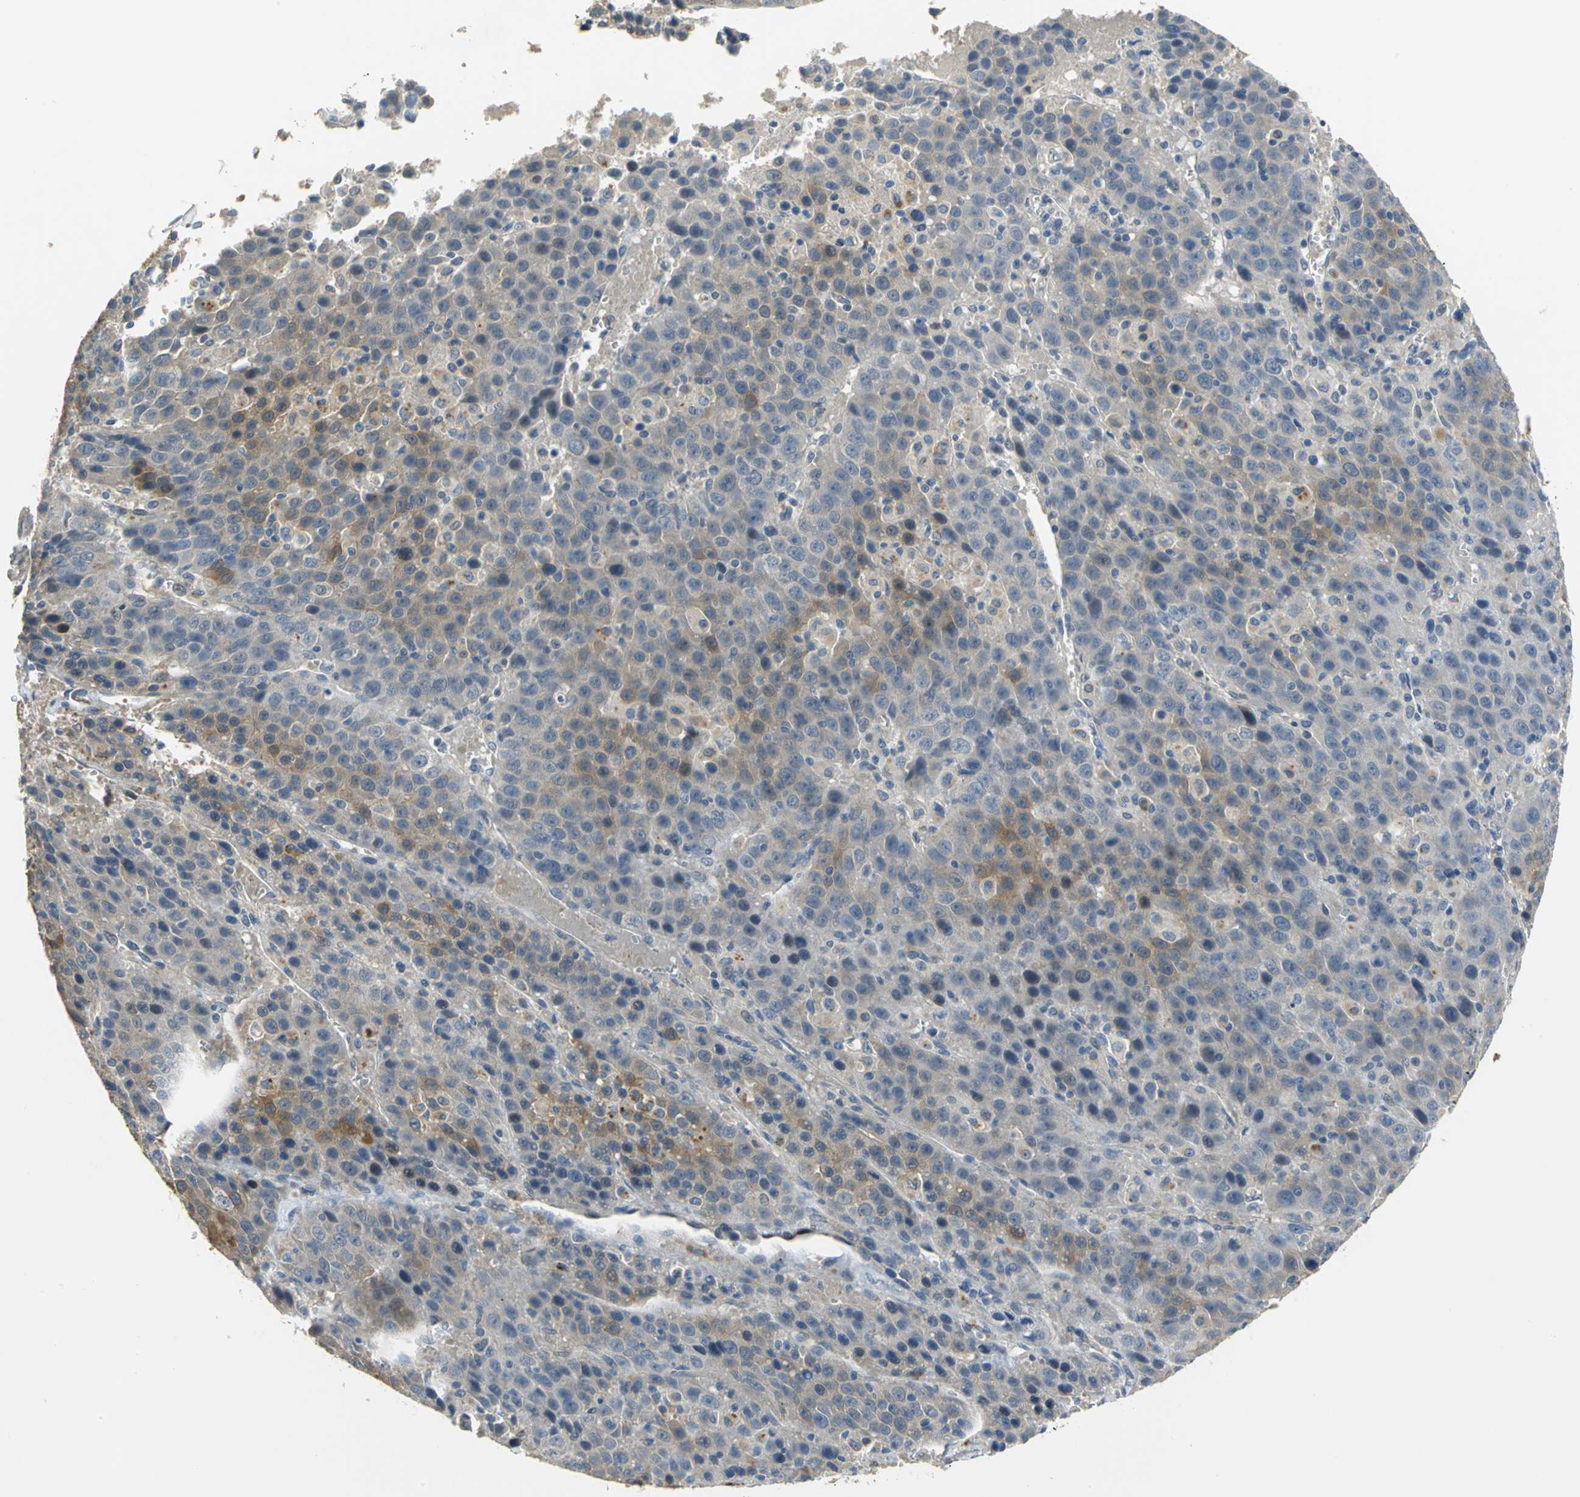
{"staining": {"intensity": "moderate", "quantity": "25%-75%", "location": "cytoplasmic/membranous"}, "tissue": "liver cancer", "cell_type": "Tumor cells", "image_type": "cancer", "snomed": [{"axis": "morphology", "description": "Carcinoma, Hepatocellular, NOS"}, {"axis": "topography", "description": "Liver"}], "caption": "Tumor cells demonstrate medium levels of moderate cytoplasmic/membranous staining in approximately 25%-75% of cells in liver hepatocellular carcinoma.", "gene": "IL17RB", "patient": {"sex": "female", "age": 53}}